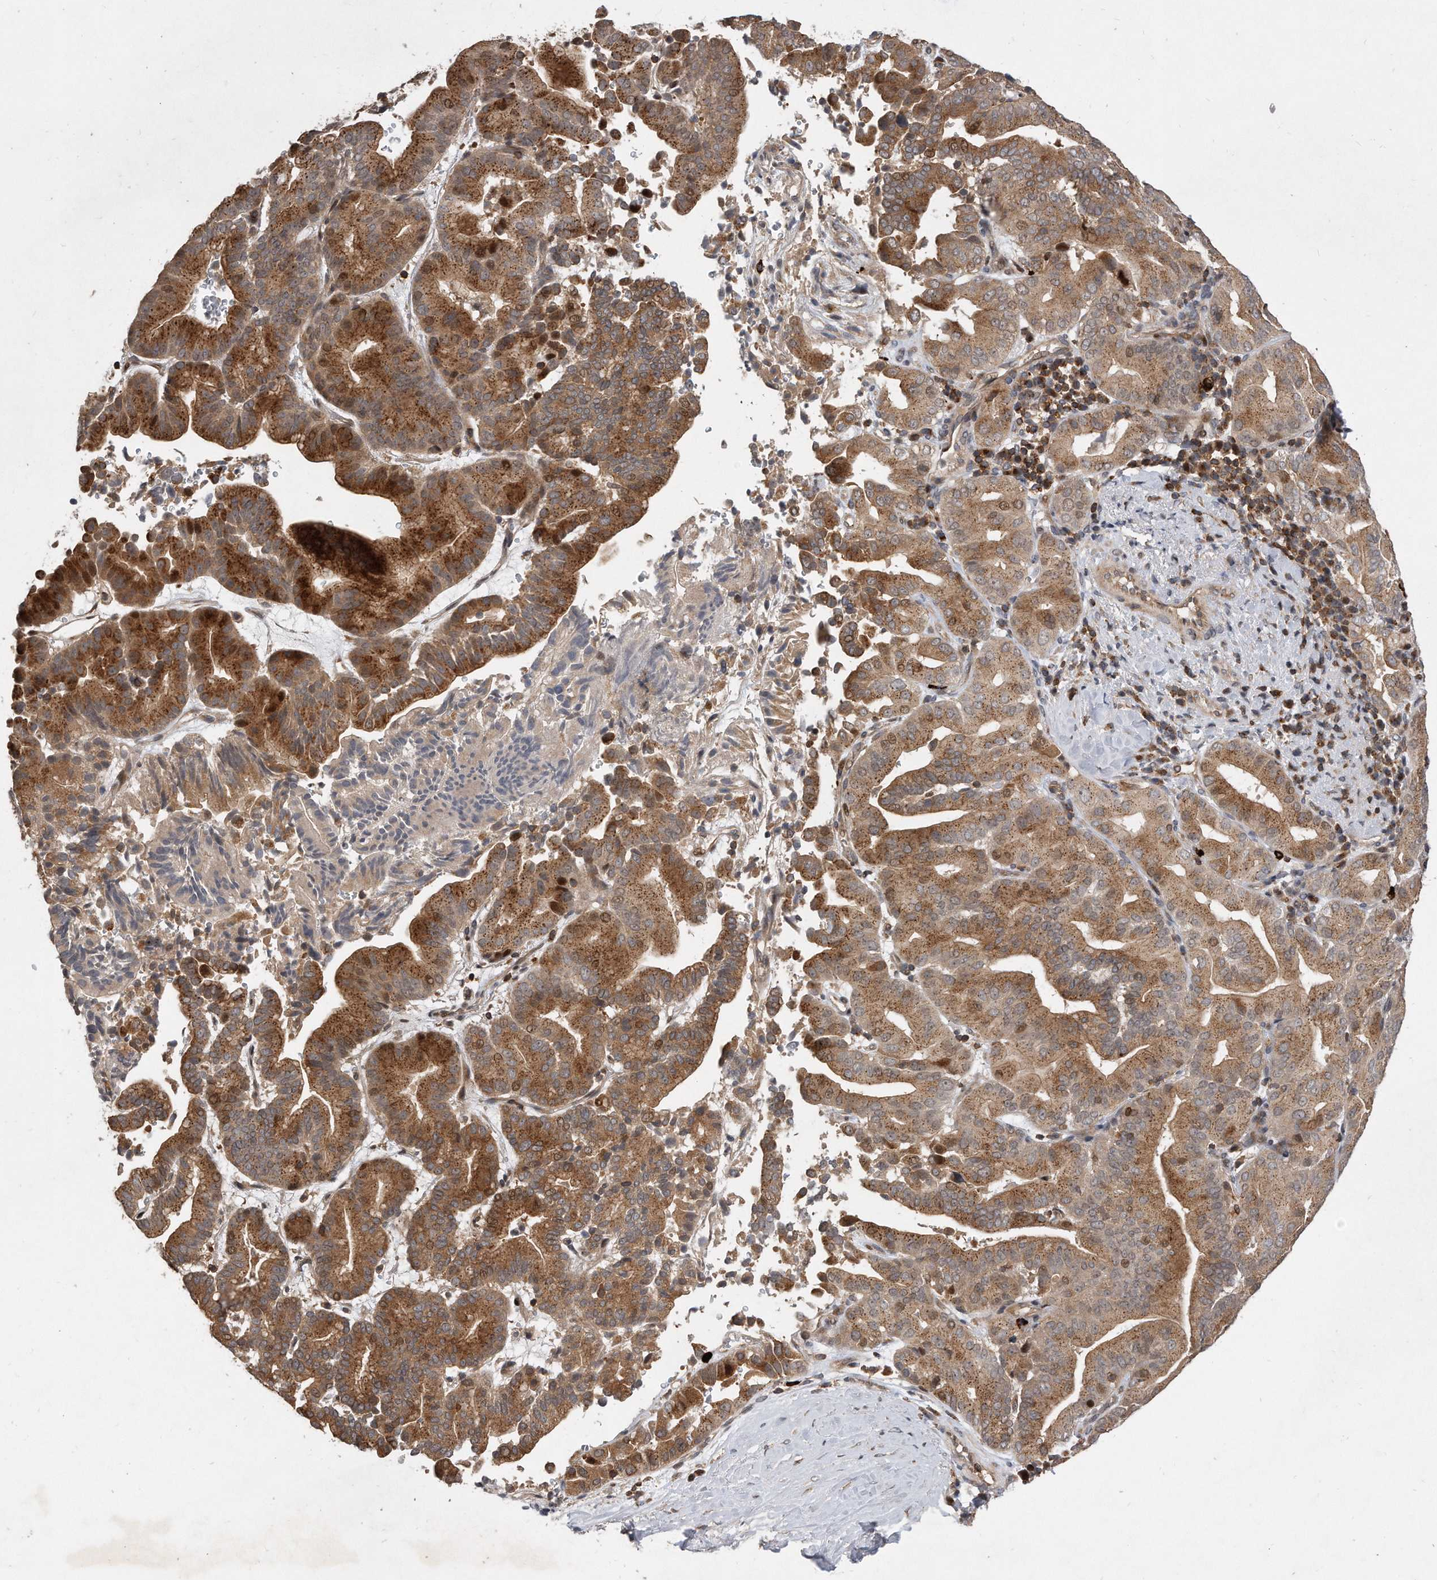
{"staining": {"intensity": "strong", "quantity": ">75%", "location": "cytoplasmic/membranous"}, "tissue": "liver cancer", "cell_type": "Tumor cells", "image_type": "cancer", "snomed": [{"axis": "morphology", "description": "Cholangiocarcinoma"}, {"axis": "topography", "description": "Liver"}], "caption": "Human liver cancer stained with a brown dye displays strong cytoplasmic/membranous positive staining in approximately >75% of tumor cells.", "gene": "PGBD2", "patient": {"sex": "female", "age": 75}}